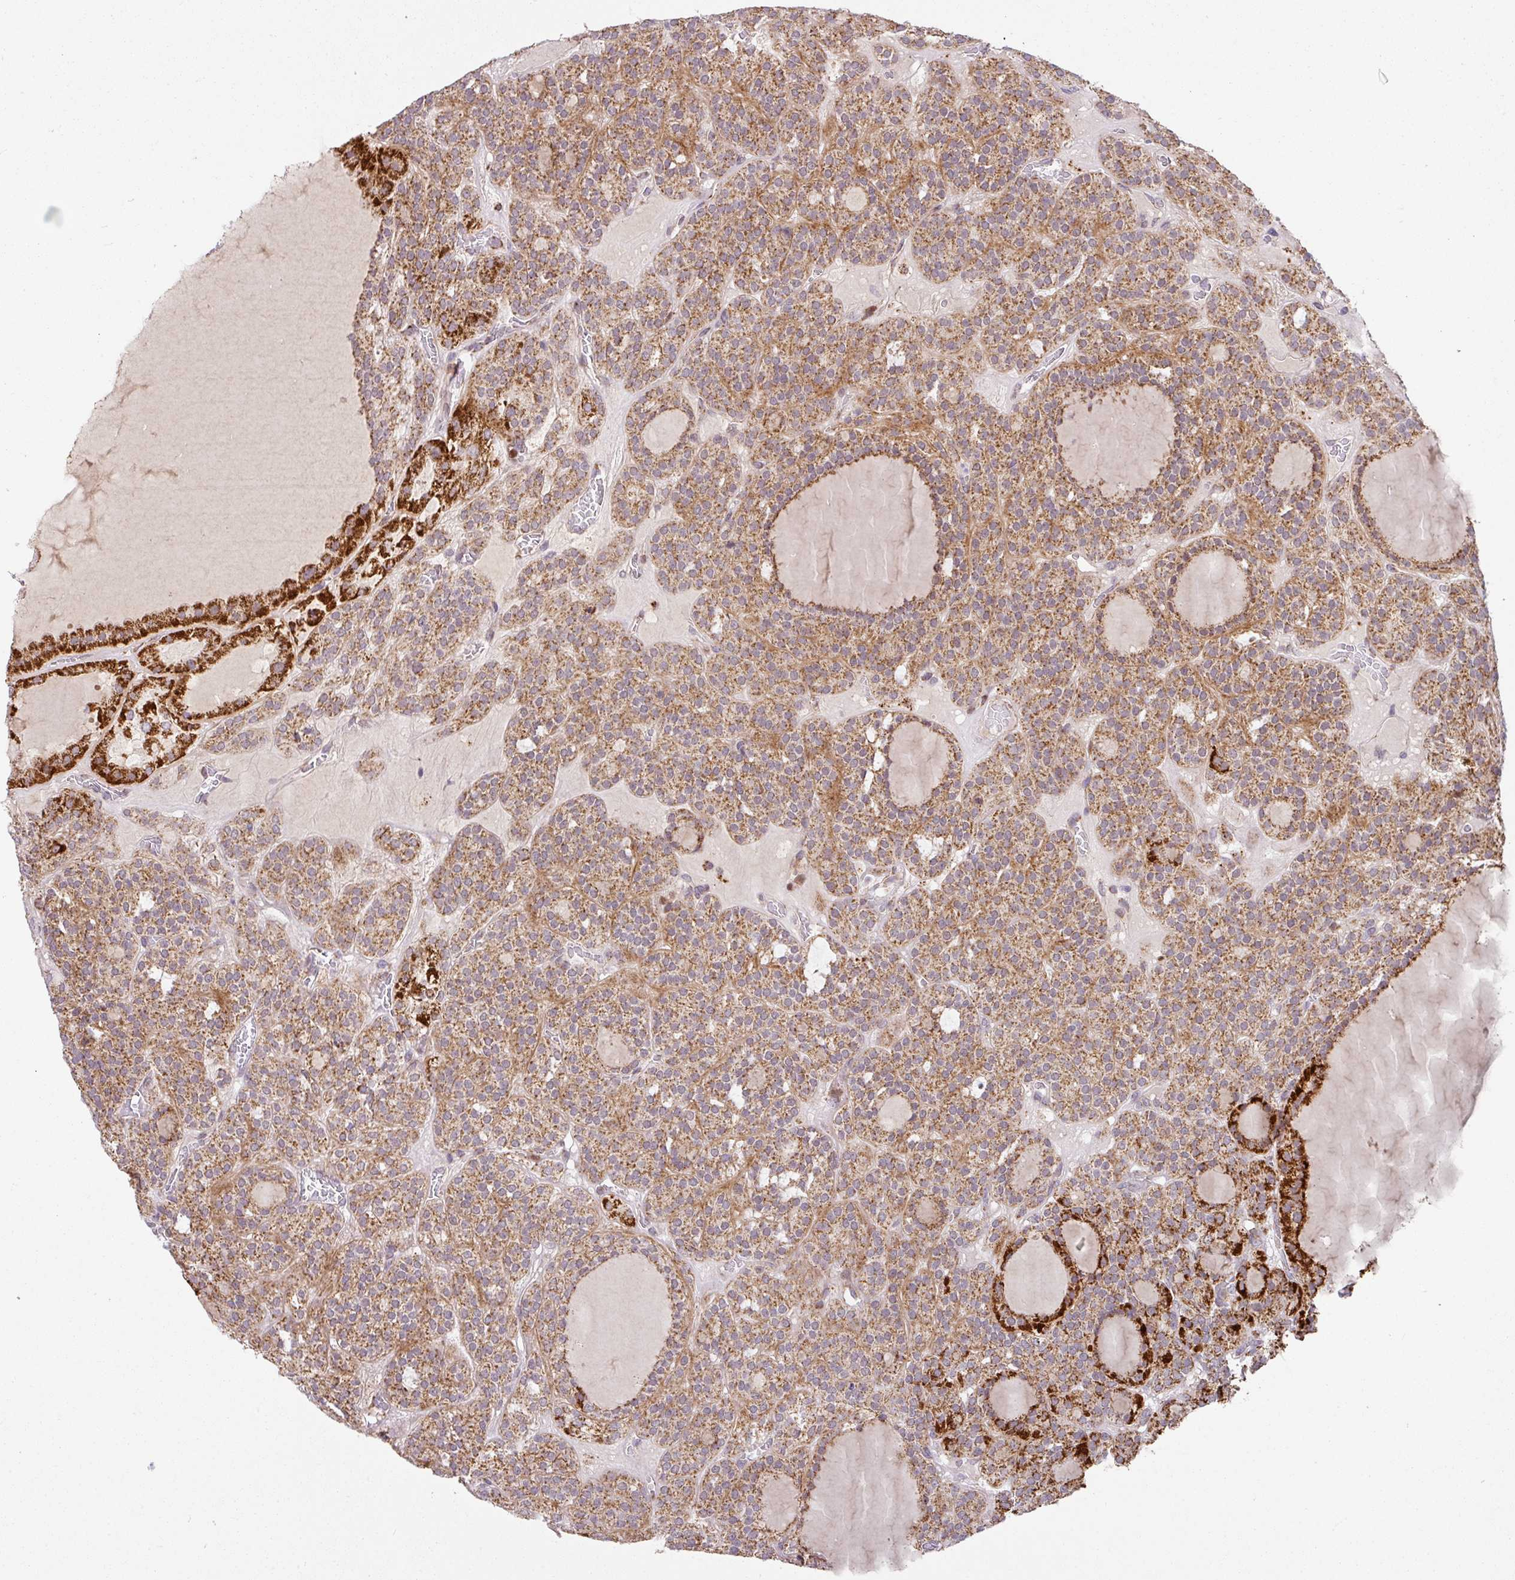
{"staining": {"intensity": "moderate", "quantity": ">75%", "location": "cytoplasmic/membranous"}, "tissue": "thyroid cancer", "cell_type": "Tumor cells", "image_type": "cancer", "snomed": [{"axis": "morphology", "description": "Follicular adenoma carcinoma, NOS"}, {"axis": "topography", "description": "Thyroid gland"}], "caption": "Immunohistochemical staining of human thyroid cancer exhibits medium levels of moderate cytoplasmic/membranous protein expression in about >75% of tumor cells.", "gene": "SARS2", "patient": {"sex": "female", "age": 63}}